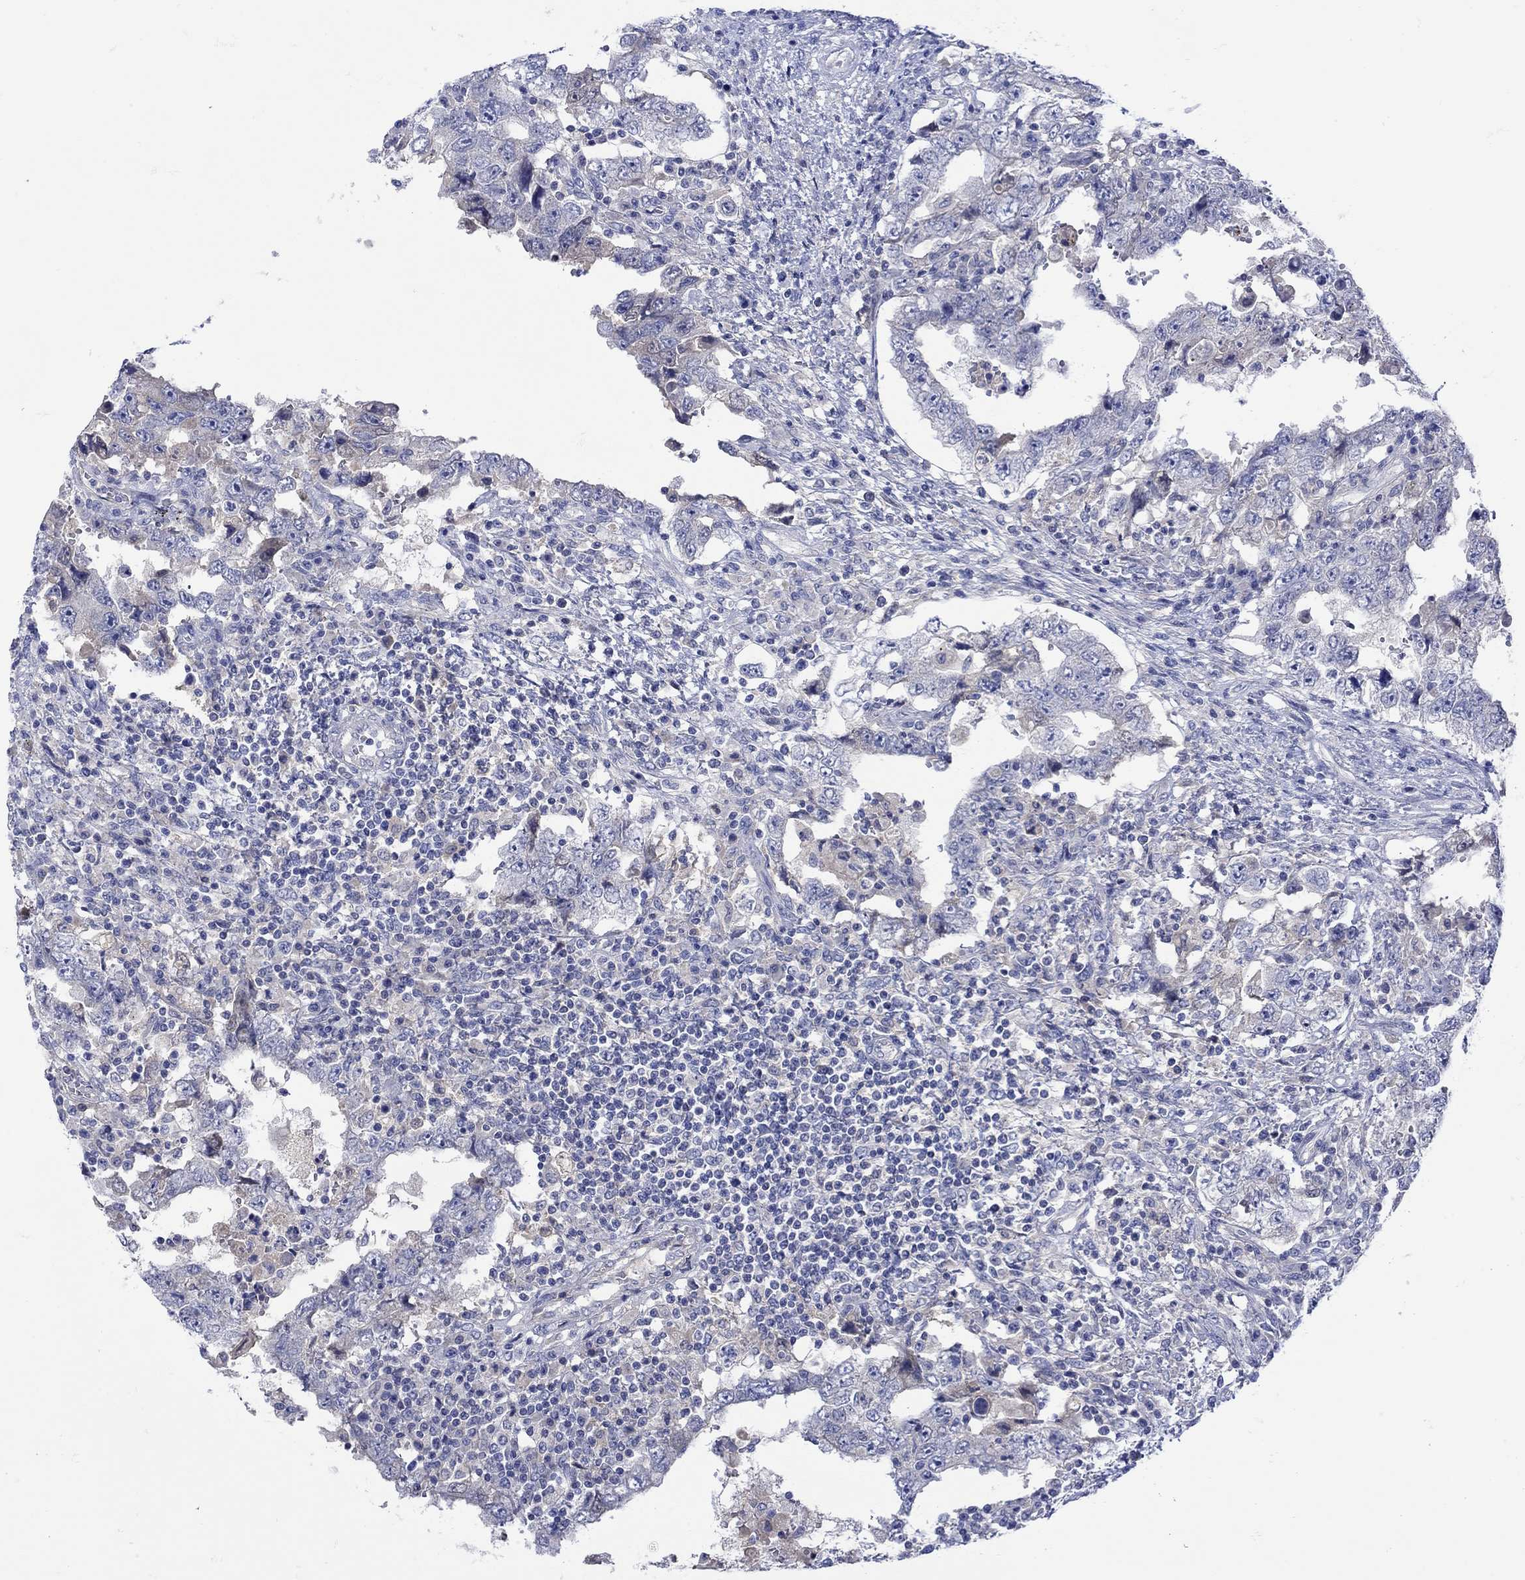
{"staining": {"intensity": "negative", "quantity": "none", "location": "none"}, "tissue": "testis cancer", "cell_type": "Tumor cells", "image_type": "cancer", "snomed": [{"axis": "morphology", "description": "Carcinoma, Embryonal, NOS"}, {"axis": "topography", "description": "Testis"}], "caption": "High power microscopy micrograph of an IHC histopathology image of testis cancer (embryonal carcinoma), revealing no significant staining in tumor cells. (DAB immunohistochemistry with hematoxylin counter stain).", "gene": "MSI1", "patient": {"sex": "male", "age": 26}}